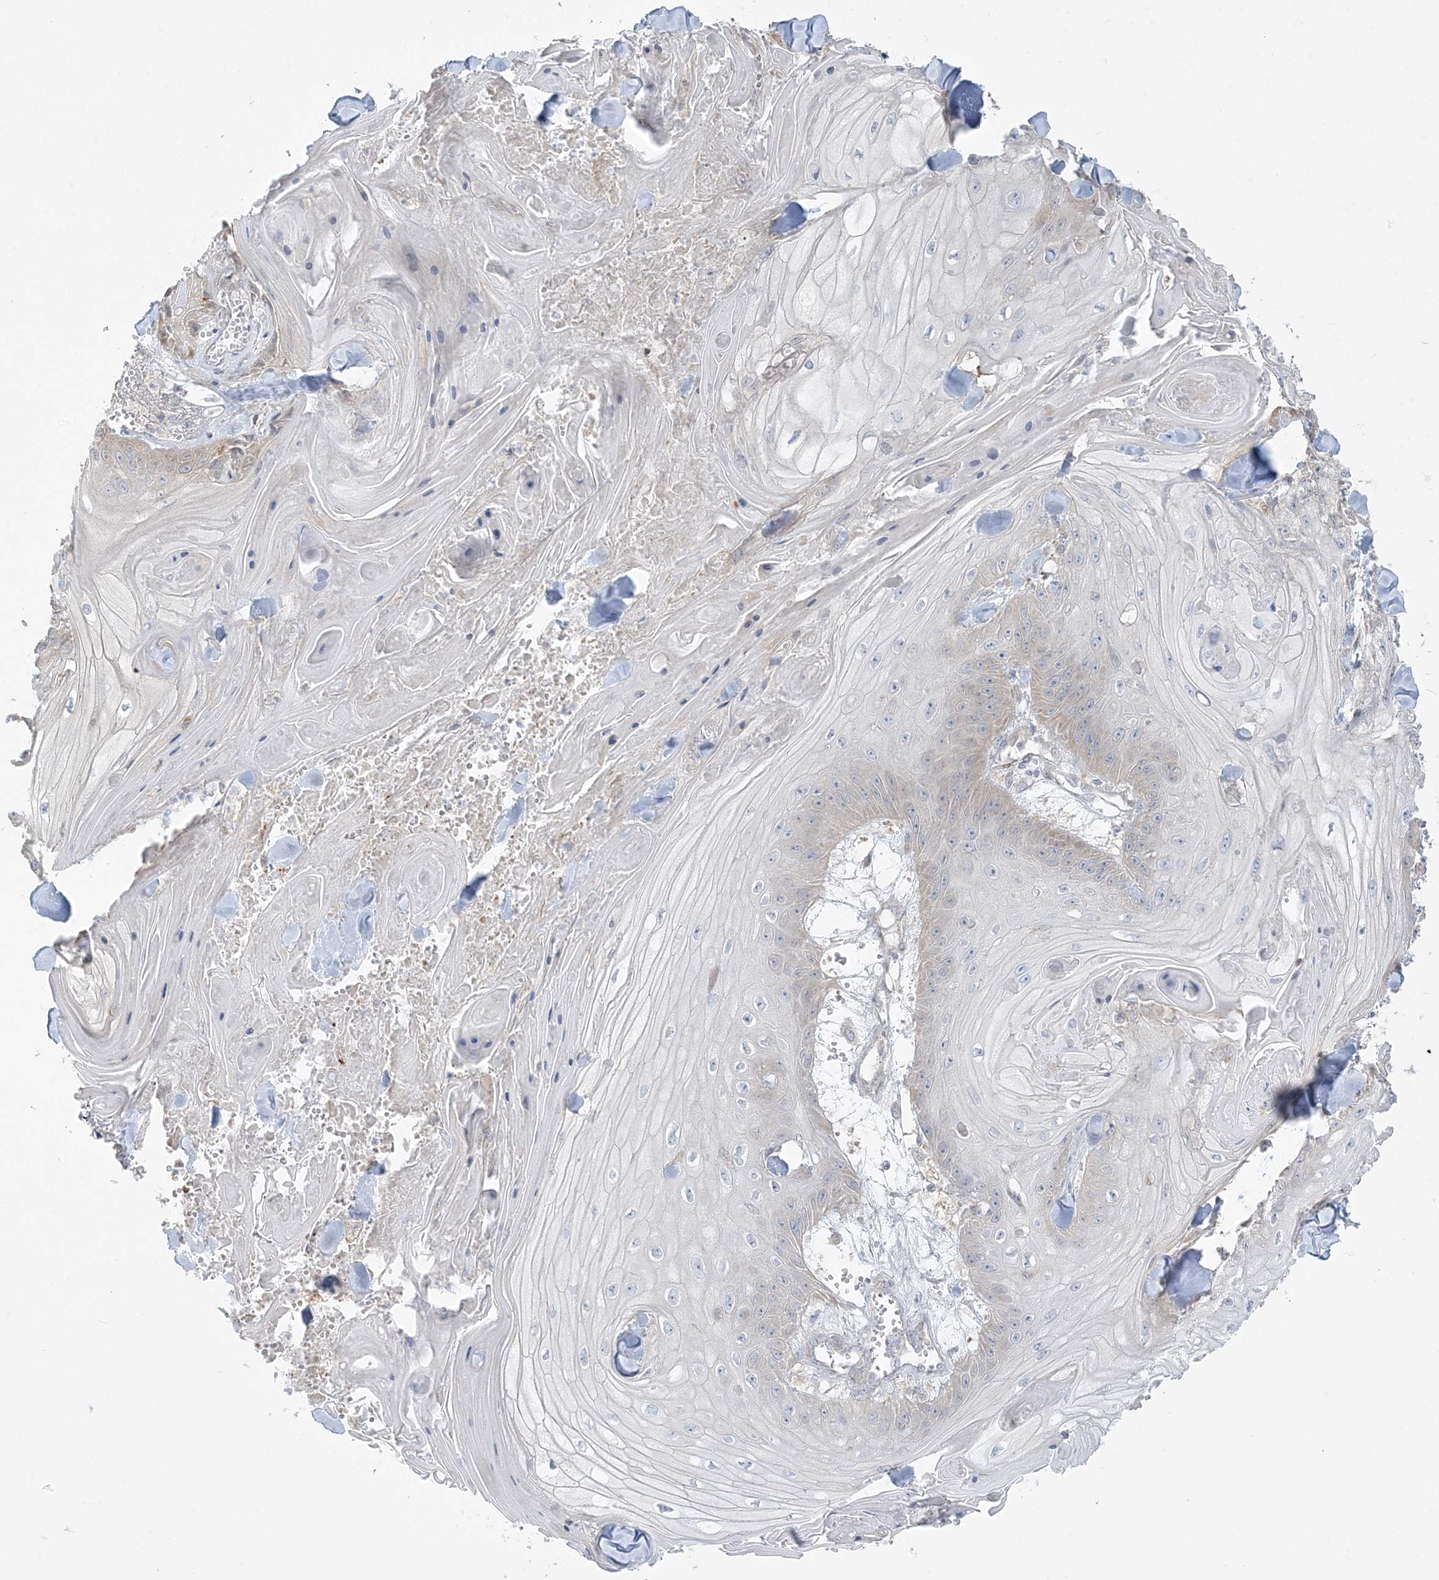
{"staining": {"intensity": "weak", "quantity": "<25%", "location": "cytoplasmic/membranous"}, "tissue": "skin cancer", "cell_type": "Tumor cells", "image_type": "cancer", "snomed": [{"axis": "morphology", "description": "Squamous cell carcinoma, NOS"}, {"axis": "topography", "description": "Skin"}], "caption": "The photomicrograph exhibits no significant staining in tumor cells of squamous cell carcinoma (skin).", "gene": "ZC3H6", "patient": {"sex": "male", "age": 74}}